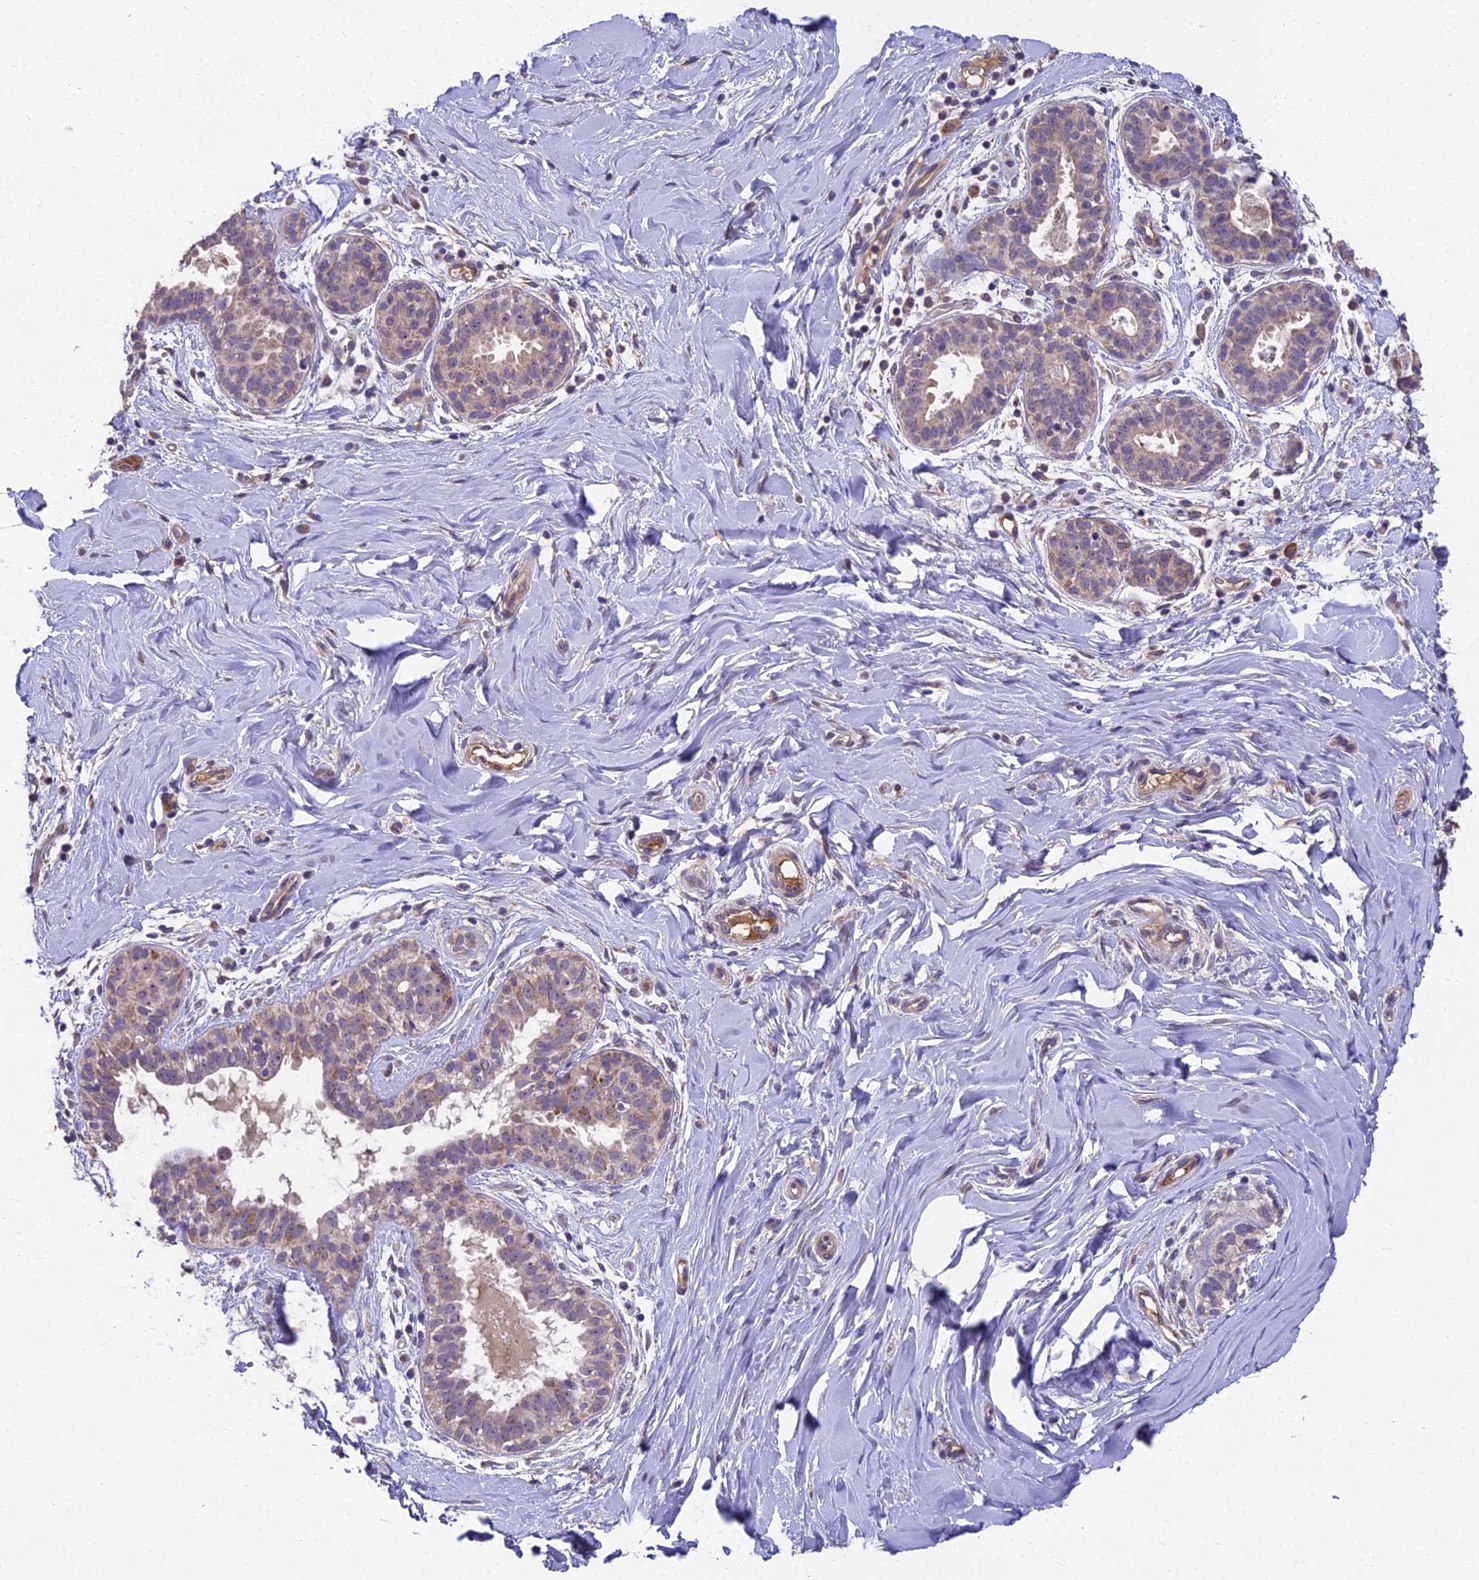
{"staining": {"intensity": "negative", "quantity": "none", "location": "none"}, "tissue": "adipose tissue", "cell_type": "Adipocytes", "image_type": "normal", "snomed": [{"axis": "morphology", "description": "Normal tissue, NOS"}, {"axis": "topography", "description": "Breast"}], "caption": "Adipocytes show no significant protein staining in normal adipose tissue. The staining was performed using DAB to visualize the protein expression in brown, while the nuclei were stained in blue with hematoxylin (Magnification: 20x).", "gene": "ZNF333", "patient": {"sex": "female", "age": 26}}